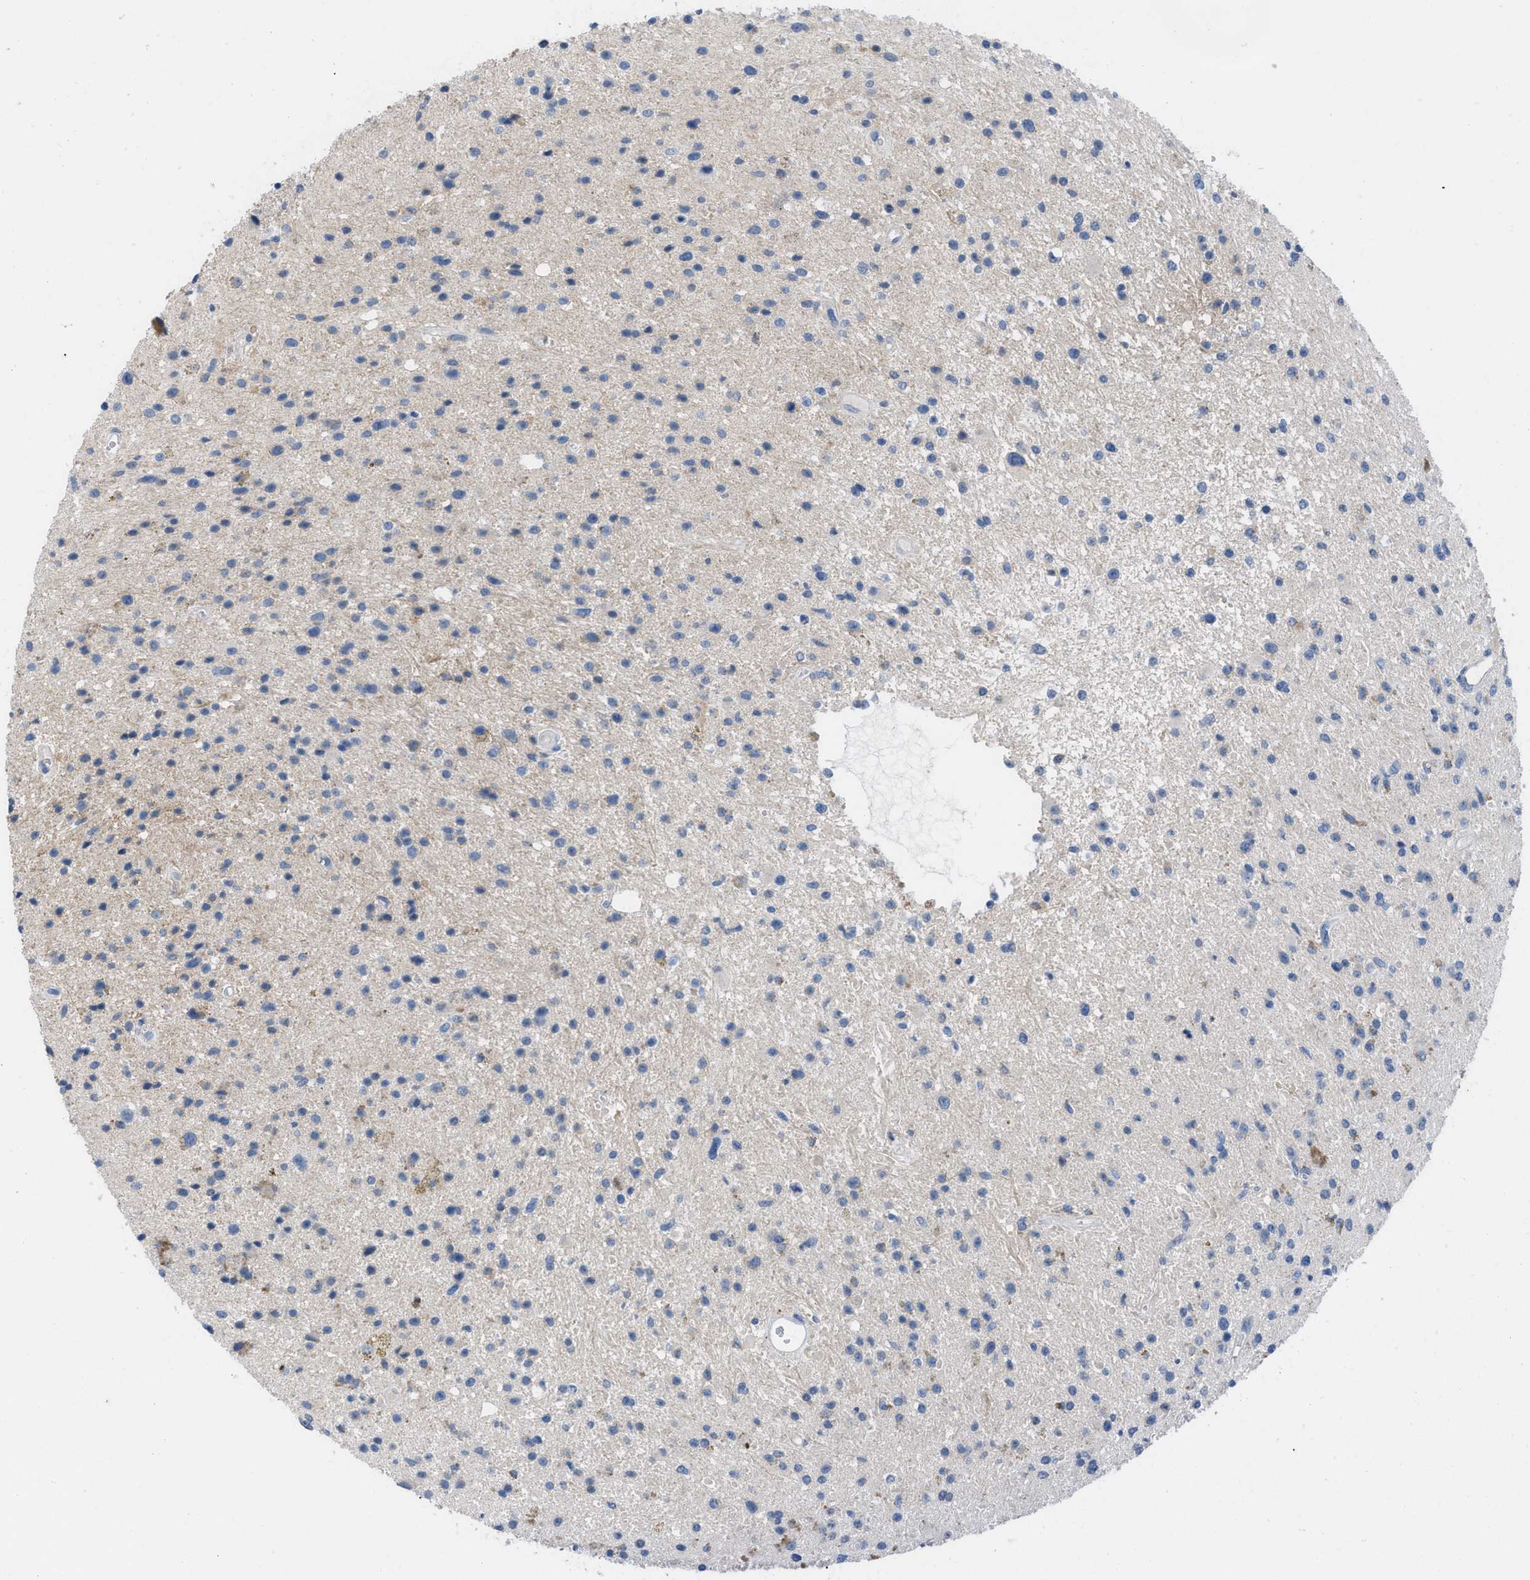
{"staining": {"intensity": "weak", "quantity": "<25%", "location": "cytoplasmic/membranous"}, "tissue": "glioma", "cell_type": "Tumor cells", "image_type": "cancer", "snomed": [{"axis": "morphology", "description": "Glioma, malignant, High grade"}, {"axis": "topography", "description": "Brain"}], "caption": "Malignant glioma (high-grade) was stained to show a protein in brown. There is no significant expression in tumor cells. The staining was performed using DAB to visualize the protein expression in brown, while the nuclei were stained in blue with hematoxylin (Magnification: 20x).", "gene": "HPX", "patient": {"sex": "male", "age": 33}}